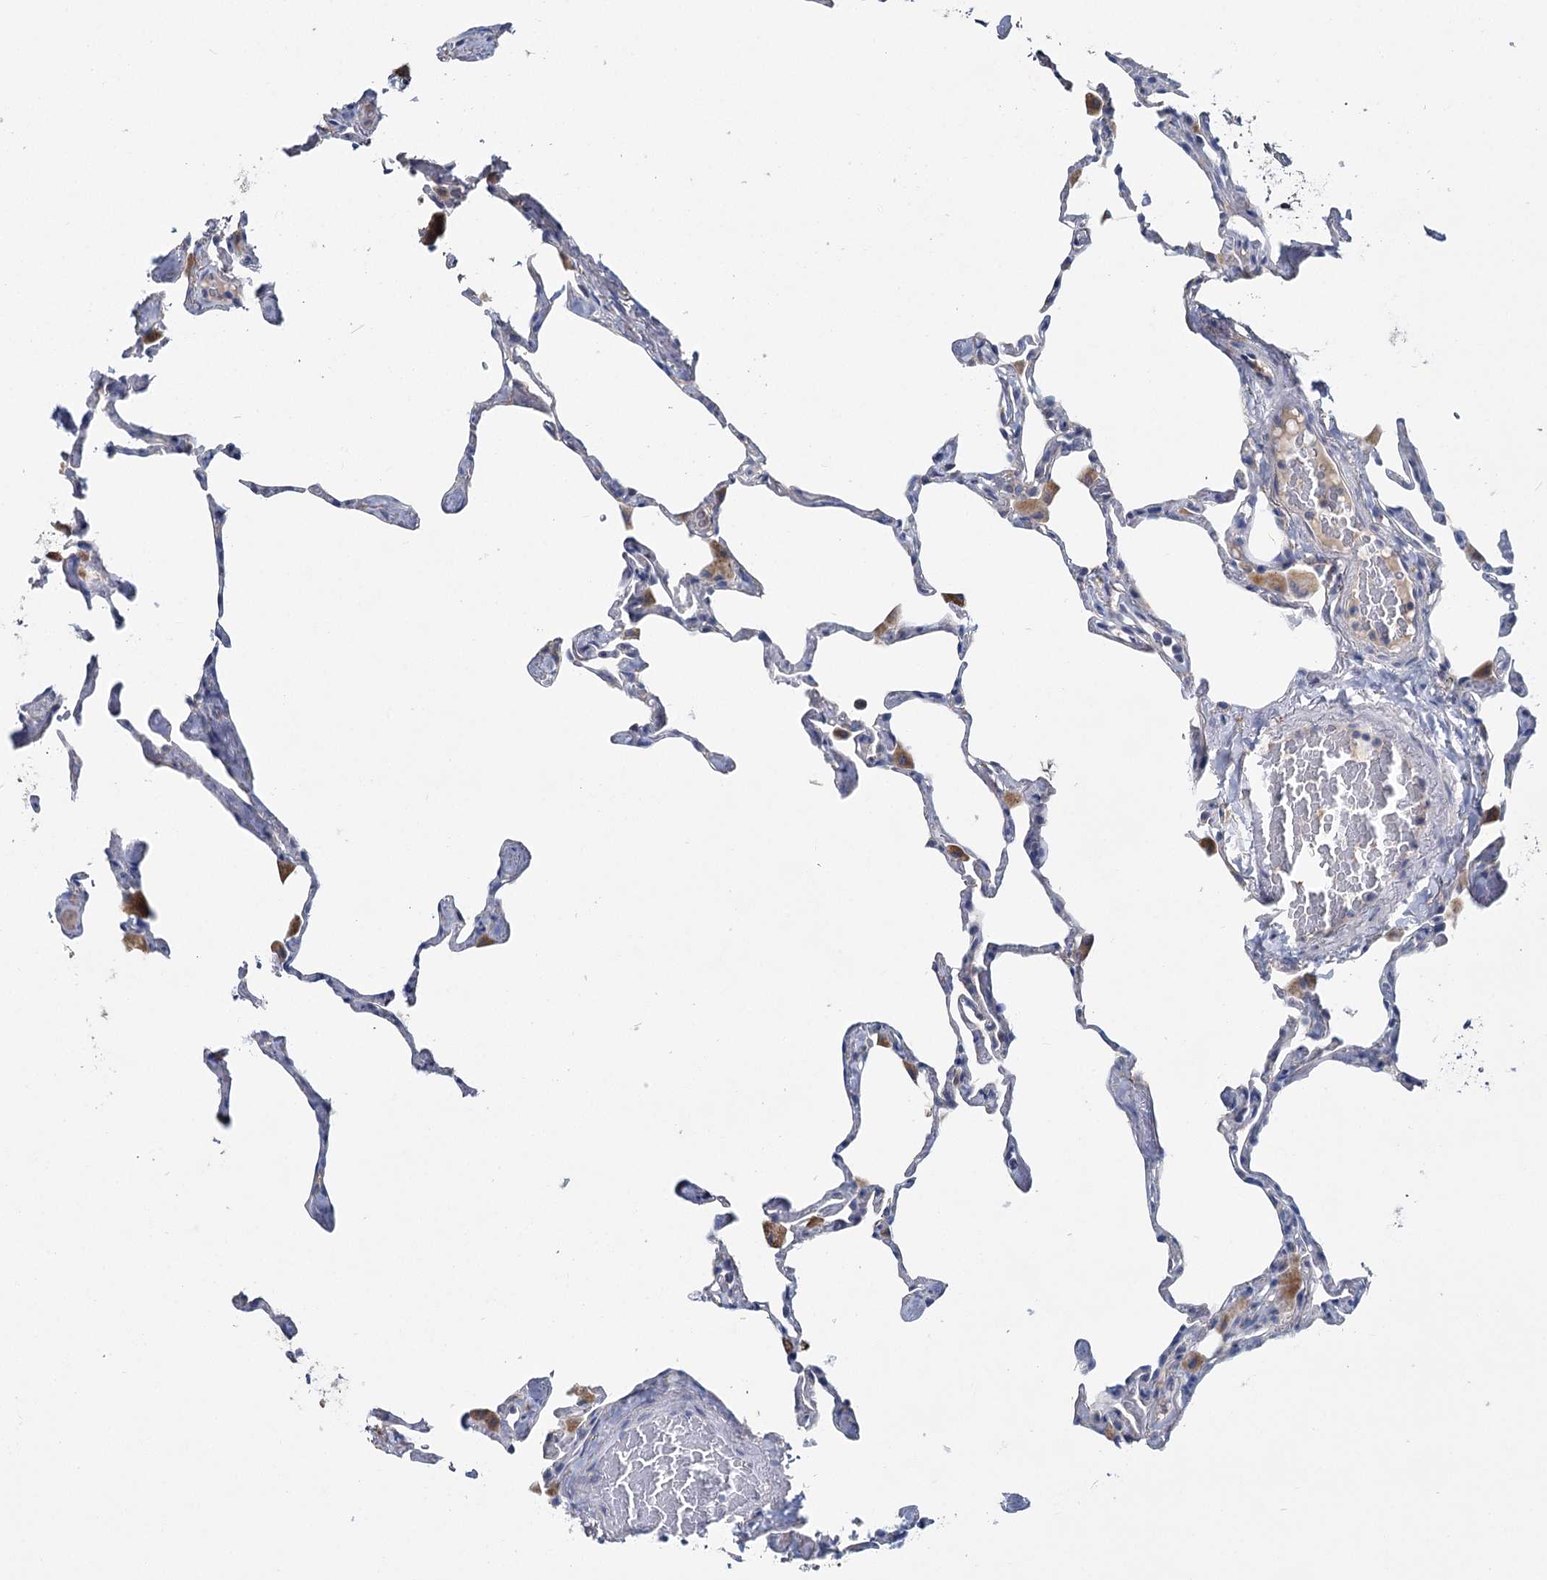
{"staining": {"intensity": "moderate", "quantity": "<25%", "location": "cytoplasmic/membranous"}, "tissue": "lung", "cell_type": "Alveolar cells", "image_type": "normal", "snomed": [{"axis": "morphology", "description": "Normal tissue, NOS"}, {"axis": "topography", "description": "Lung"}], "caption": "This micrograph reveals IHC staining of benign lung, with low moderate cytoplasmic/membranous expression in approximately <25% of alveolar cells.", "gene": "ANKRD16", "patient": {"sex": "male", "age": 65}}